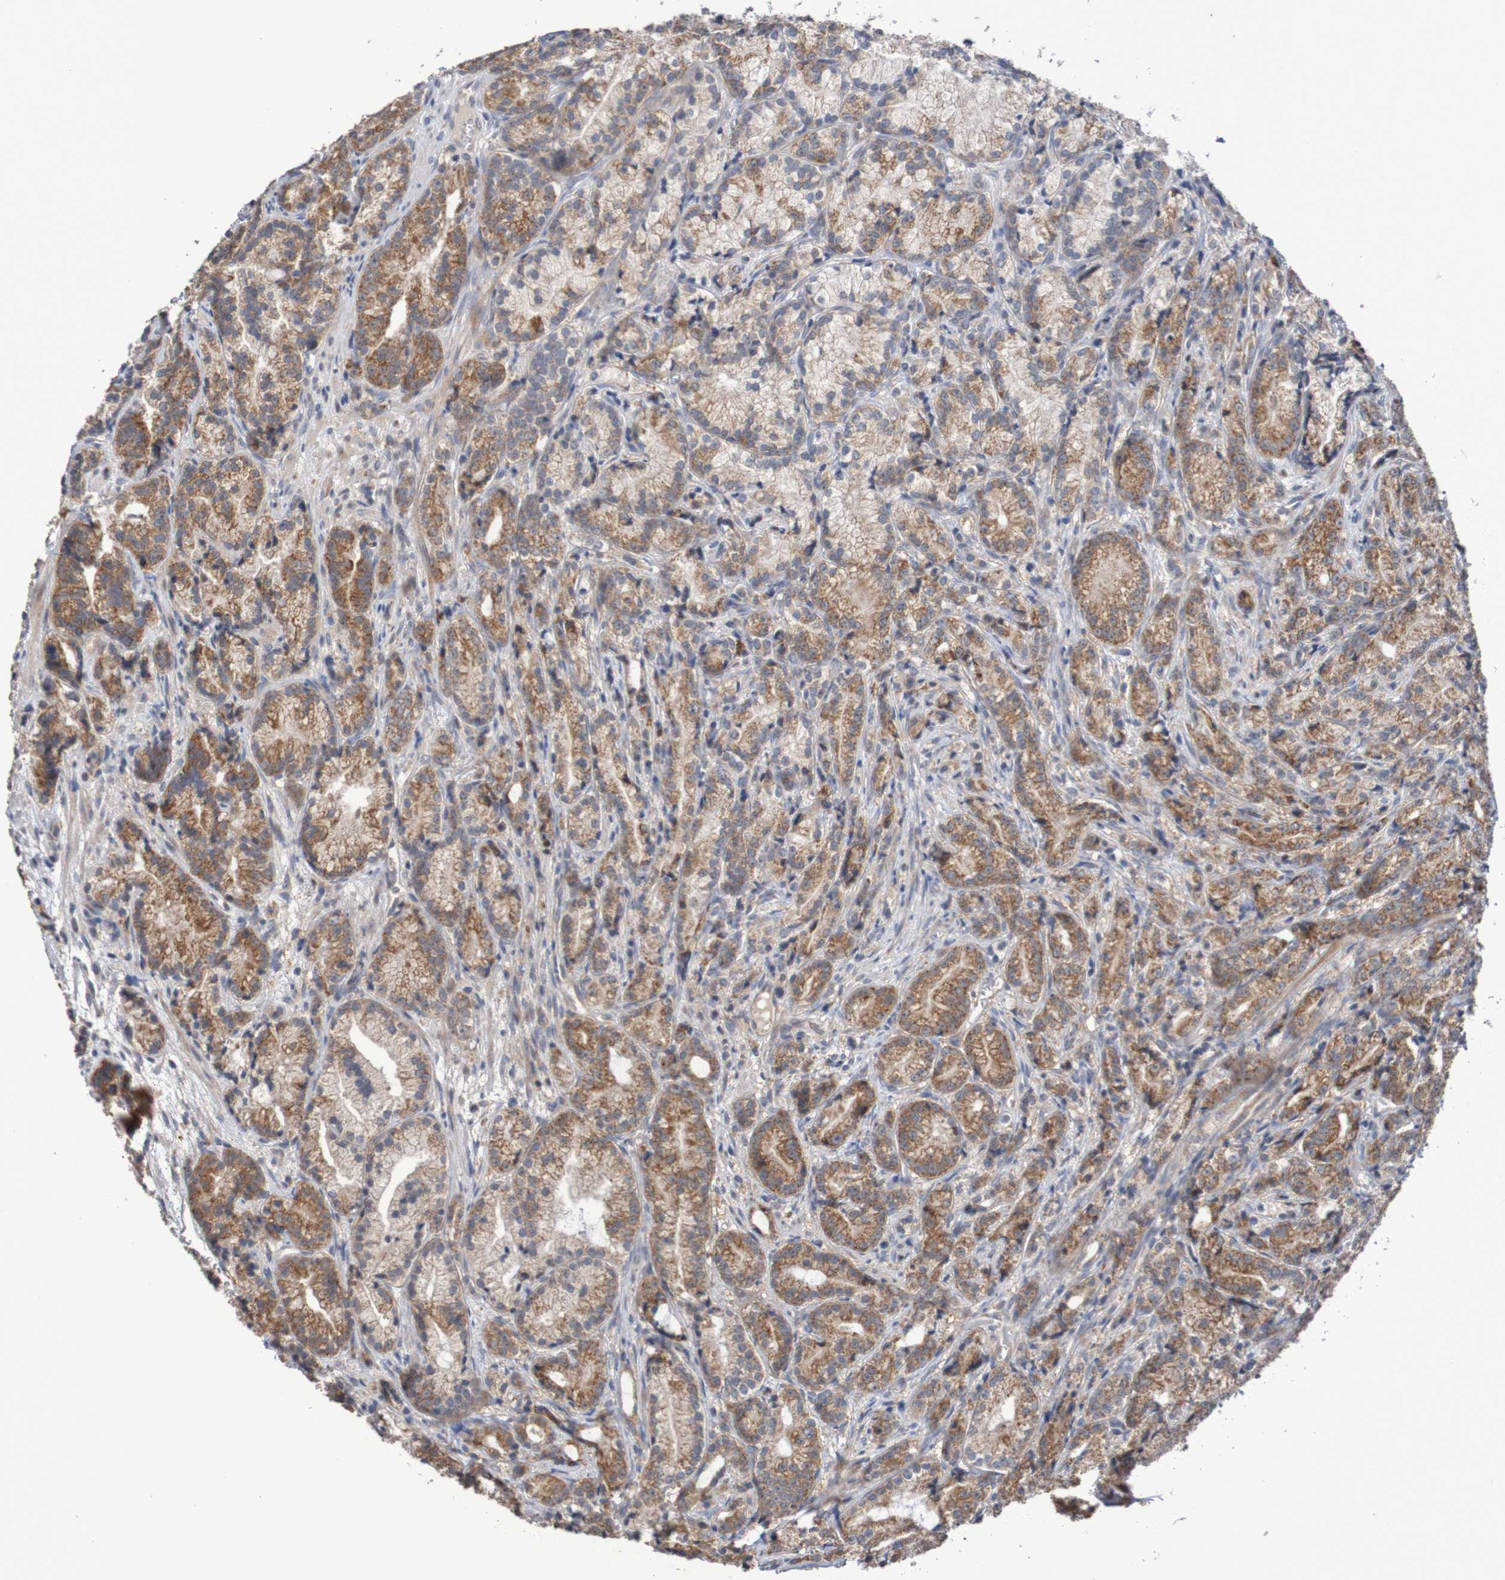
{"staining": {"intensity": "moderate", "quantity": ">75%", "location": "cytoplasmic/membranous"}, "tissue": "prostate cancer", "cell_type": "Tumor cells", "image_type": "cancer", "snomed": [{"axis": "morphology", "description": "Adenocarcinoma, Low grade"}, {"axis": "topography", "description": "Prostate"}], "caption": "This histopathology image reveals IHC staining of prostate adenocarcinoma (low-grade), with medium moderate cytoplasmic/membranous expression in about >75% of tumor cells.", "gene": "C3orf18", "patient": {"sex": "male", "age": 89}}